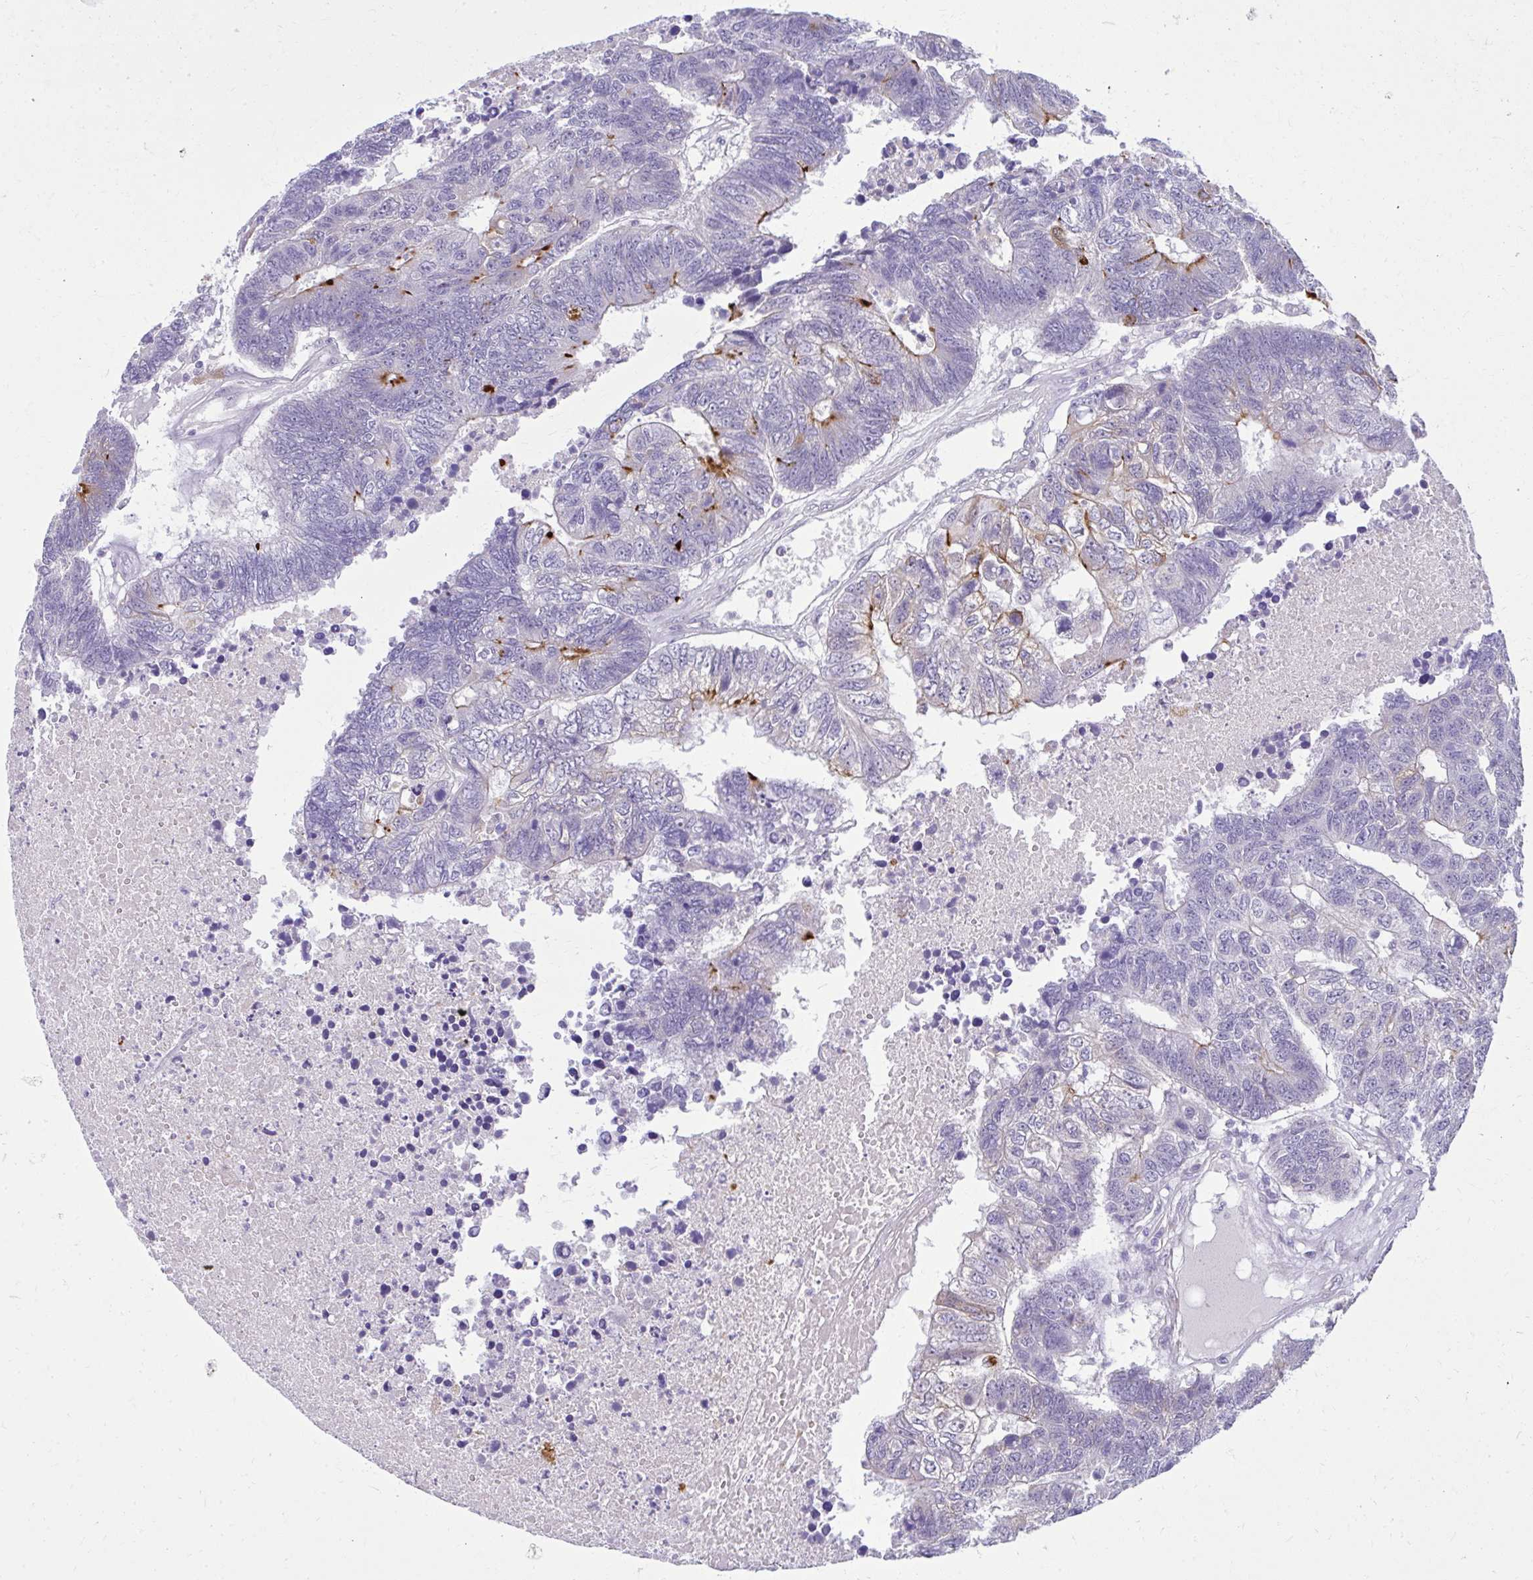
{"staining": {"intensity": "moderate", "quantity": "<25%", "location": "cytoplasmic/membranous"}, "tissue": "colorectal cancer", "cell_type": "Tumor cells", "image_type": "cancer", "snomed": [{"axis": "morphology", "description": "Adenocarcinoma, NOS"}, {"axis": "topography", "description": "Colon"}], "caption": "The image shows immunohistochemical staining of colorectal cancer. There is moderate cytoplasmic/membranous expression is present in about <25% of tumor cells.", "gene": "PRAP1", "patient": {"sex": "female", "age": 48}}